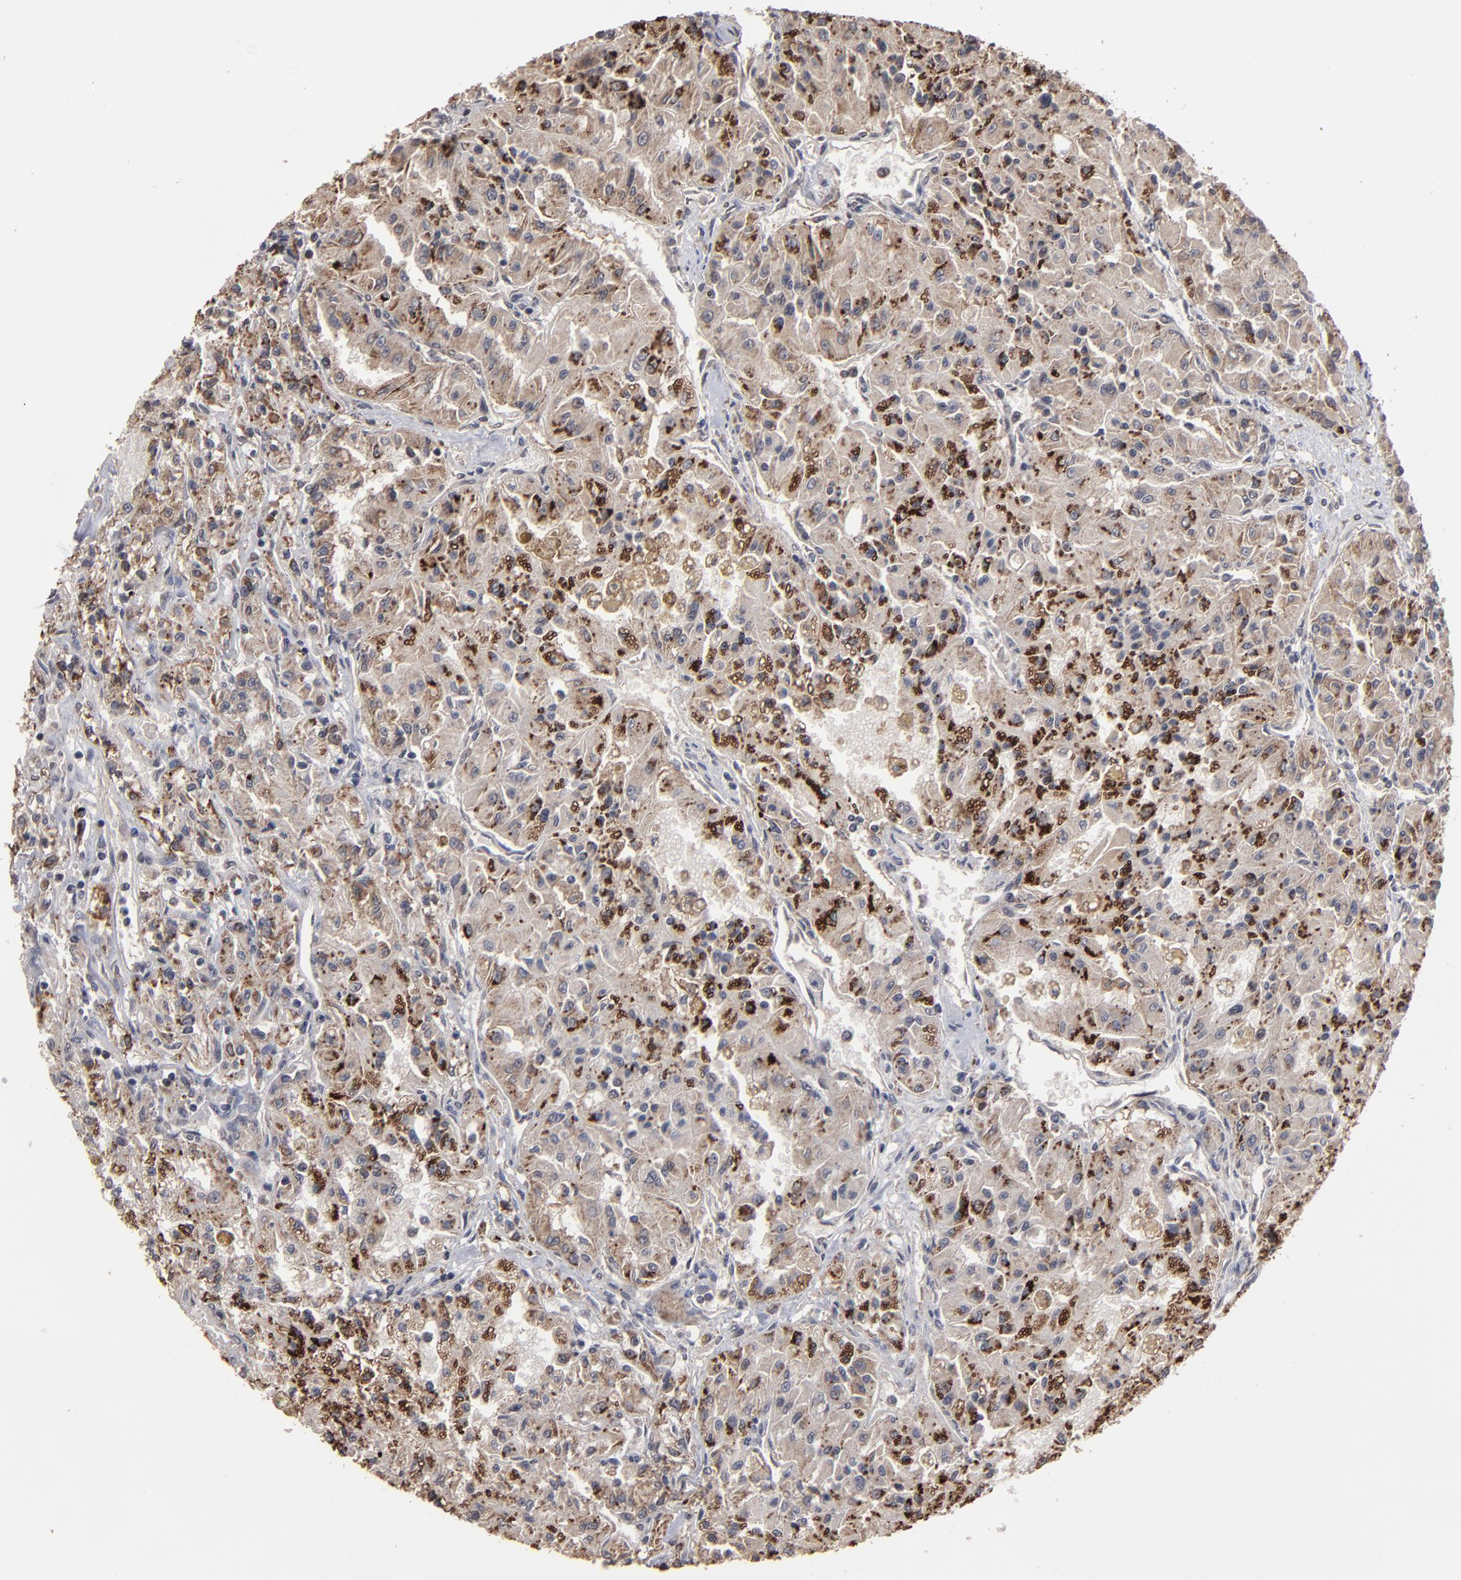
{"staining": {"intensity": "strong", "quantity": ">75%", "location": "cytoplasmic/membranous"}, "tissue": "renal cancer", "cell_type": "Tumor cells", "image_type": "cancer", "snomed": [{"axis": "morphology", "description": "Adenocarcinoma, NOS"}, {"axis": "topography", "description": "Kidney"}], "caption": "Renal adenocarcinoma stained with a brown dye demonstrates strong cytoplasmic/membranous positive expression in about >75% of tumor cells.", "gene": "SLC22A17", "patient": {"sex": "male", "age": 78}}